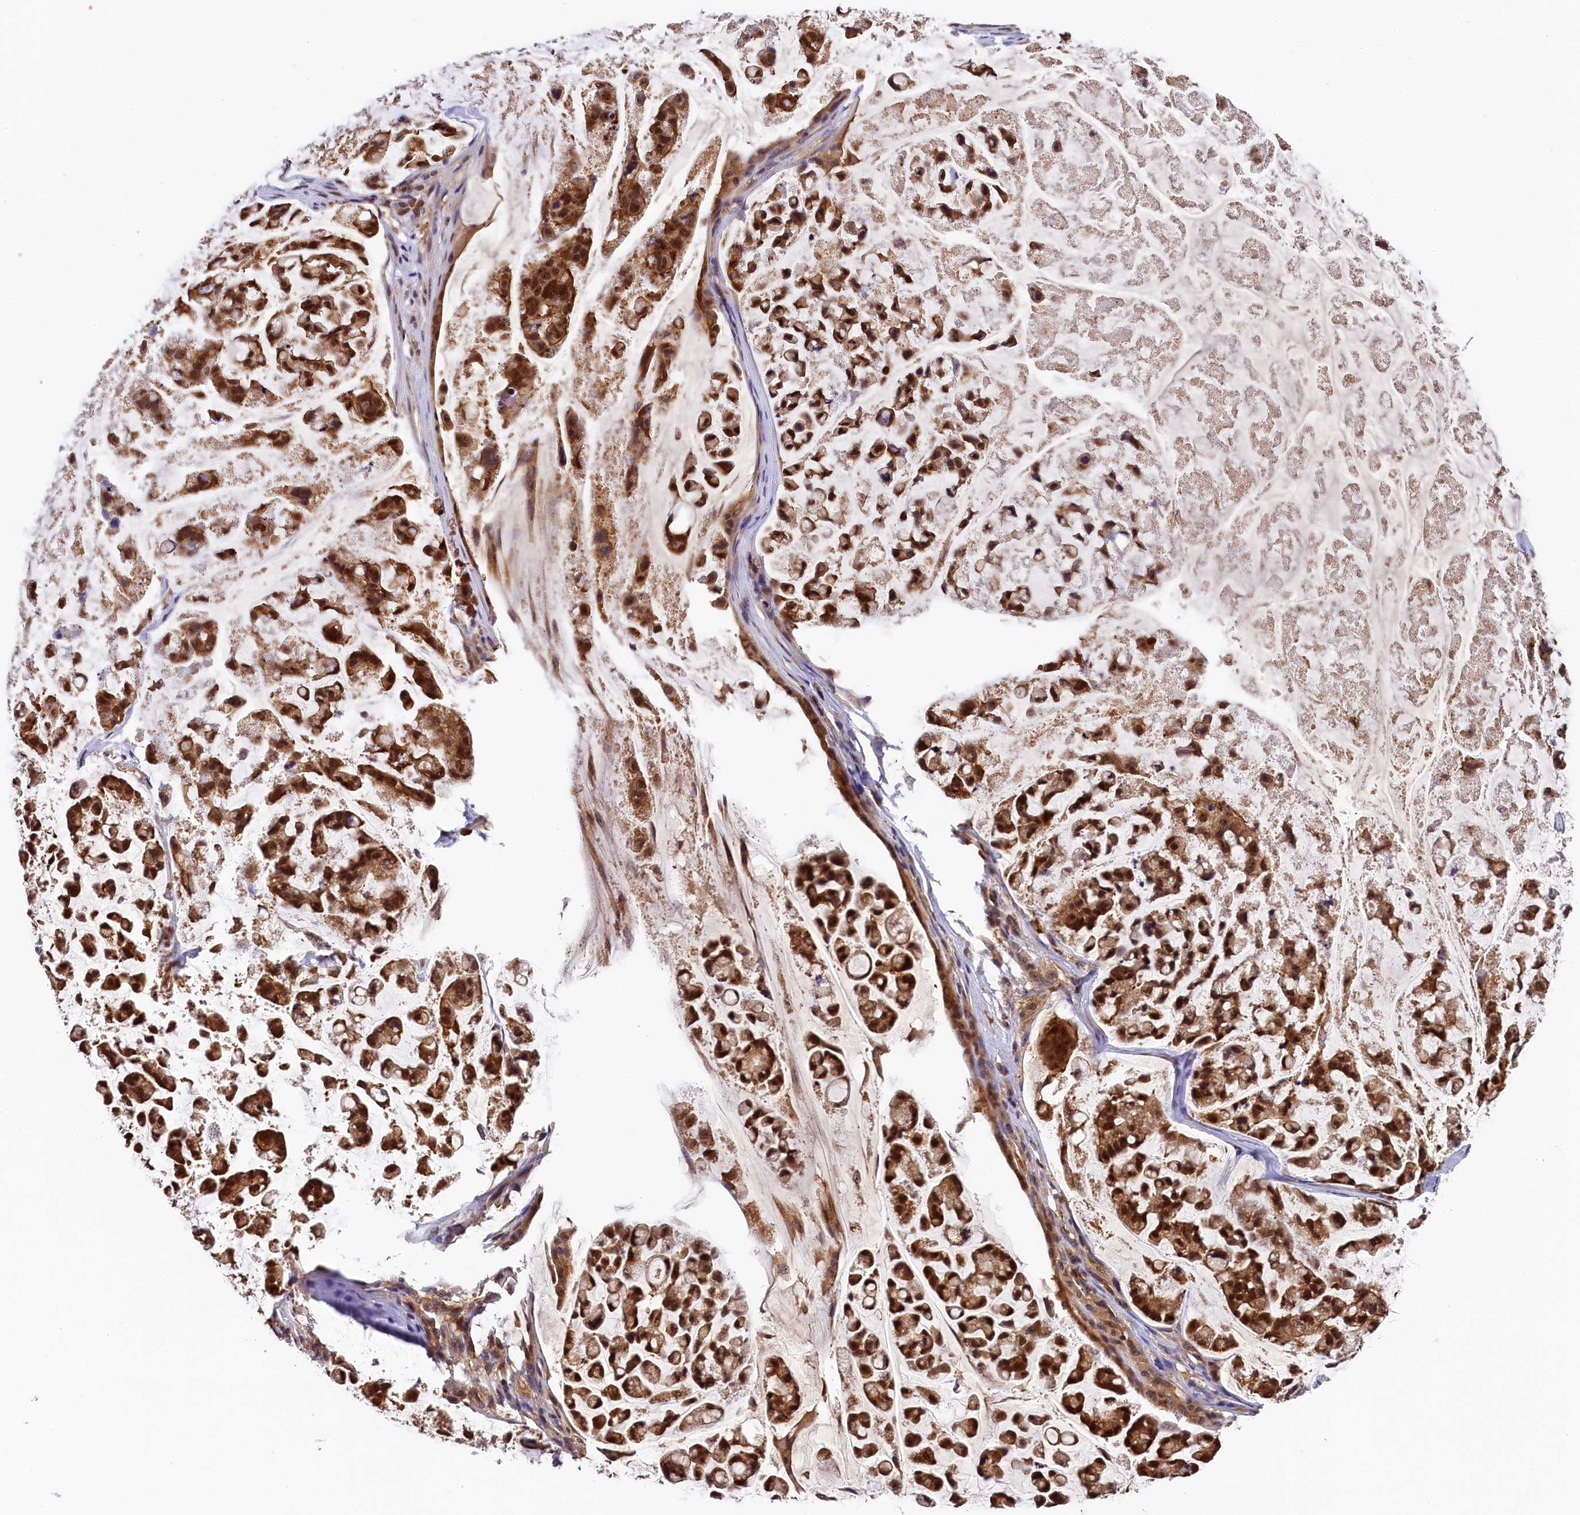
{"staining": {"intensity": "strong", "quantity": ">75%", "location": "cytoplasmic/membranous,nuclear"}, "tissue": "stomach cancer", "cell_type": "Tumor cells", "image_type": "cancer", "snomed": [{"axis": "morphology", "description": "Adenocarcinoma, NOS"}, {"axis": "topography", "description": "Stomach, lower"}], "caption": "Immunohistochemistry micrograph of neoplastic tissue: stomach cancer (adenocarcinoma) stained using immunohistochemistry displays high levels of strong protein expression localized specifically in the cytoplasmic/membranous and nuclear of tumor cells, appearing as a cytoplasmic/membranous and nuclear brown color.", "gene": "EIF6", "patient": {"sex": "male", "age": 67}}